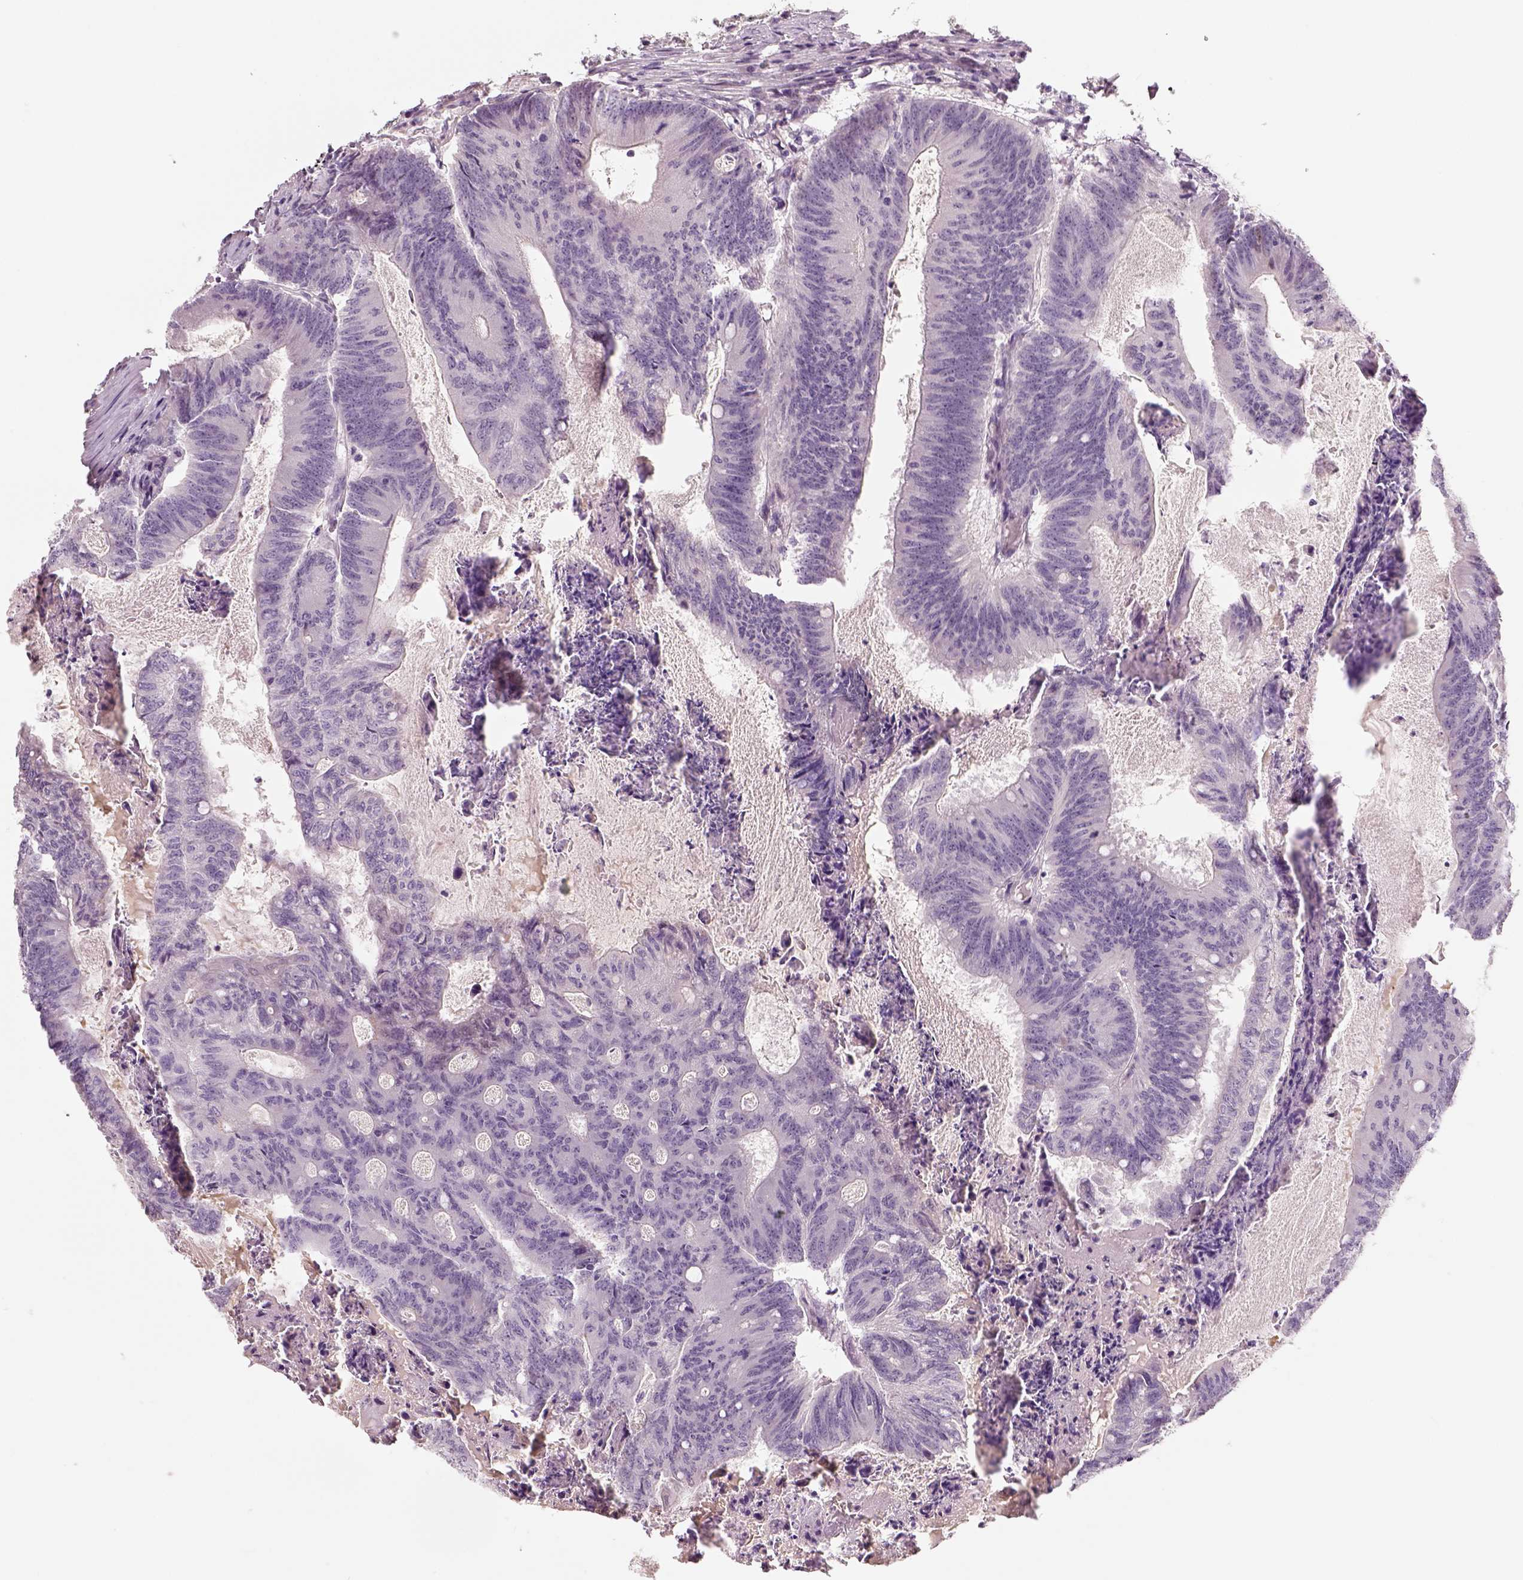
{"staining": {"intensity": "negative", "quantity": "none", "location": "none"}, "tissue": "colorectal cancer", "cell_type": "Tumor cells", "image_type": "cancer", "snomed": [{"axis": "morphology", "description": "Adenocarcinoma, NOS"}, {"axis": "topography", "description": "Colon"}], "caption": "Colorectal adenocarcinoma stained for a protein using IHC demonstrates no expression tumor cells.", "gene": "NECAB1", "patient": {"sex": "female", "age": 70}}